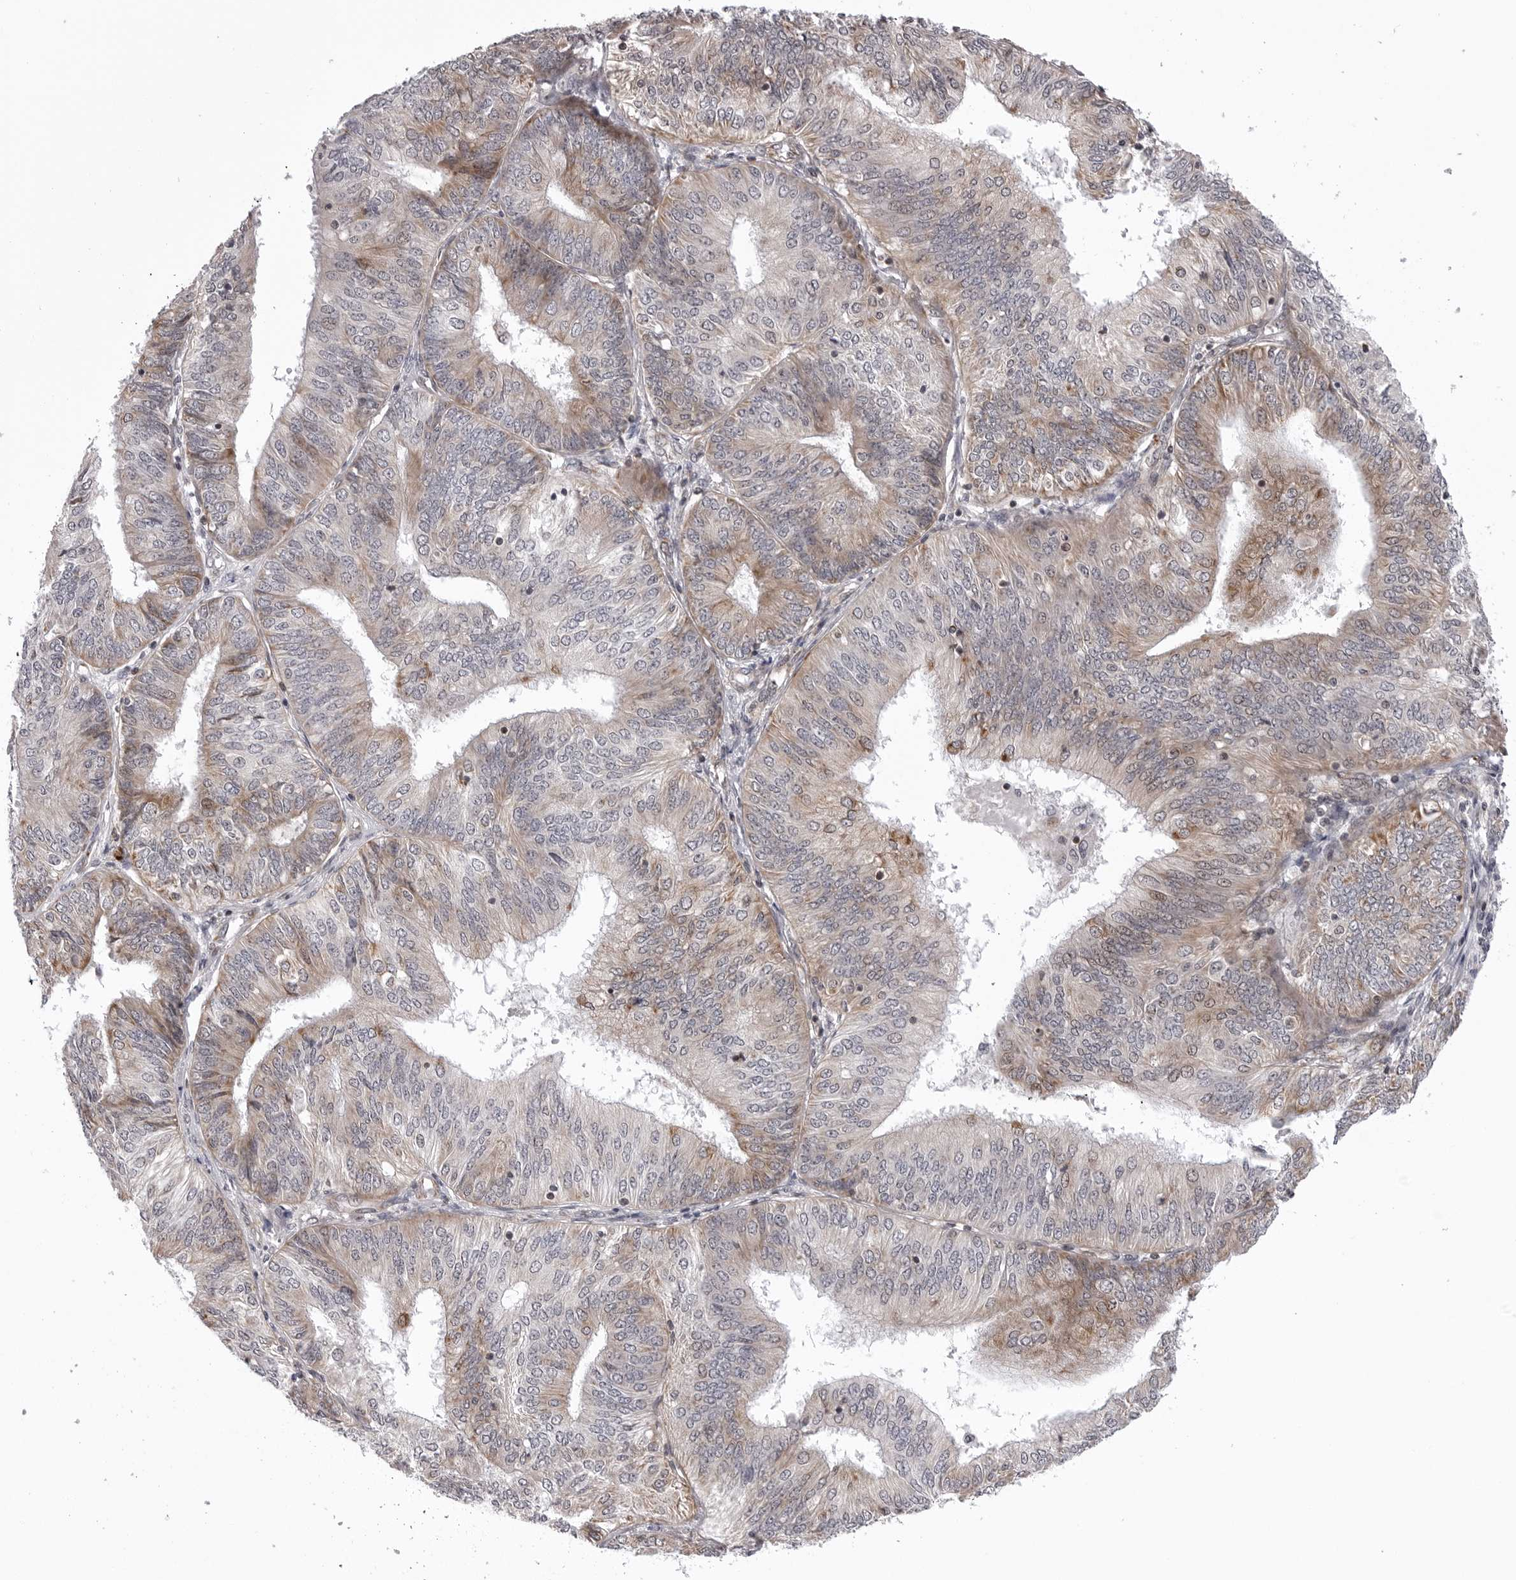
{"staining": {"intensity": "moderate", "quantity": "25%-75%", "location": "cytoplasmic/membranous"}, "tissue": "endometrial cancer", "cell_type": "Tumor cells", "image_type": "cancer", "snomed": [{"axis": "morphology", "description": "Adenocarcinoma, NOS"}, {"axis": "topography", "description": "Endometrium"}], "caption": "A high-resolution micrograph shows IHC staining of endometrial cancer, which demonstrates moderate cytoplasmic/membranous positivity in approximately 25%-75% of tumor cells.", "gene": "CDK20", "patient": {"sex": "female", "age": 58}}